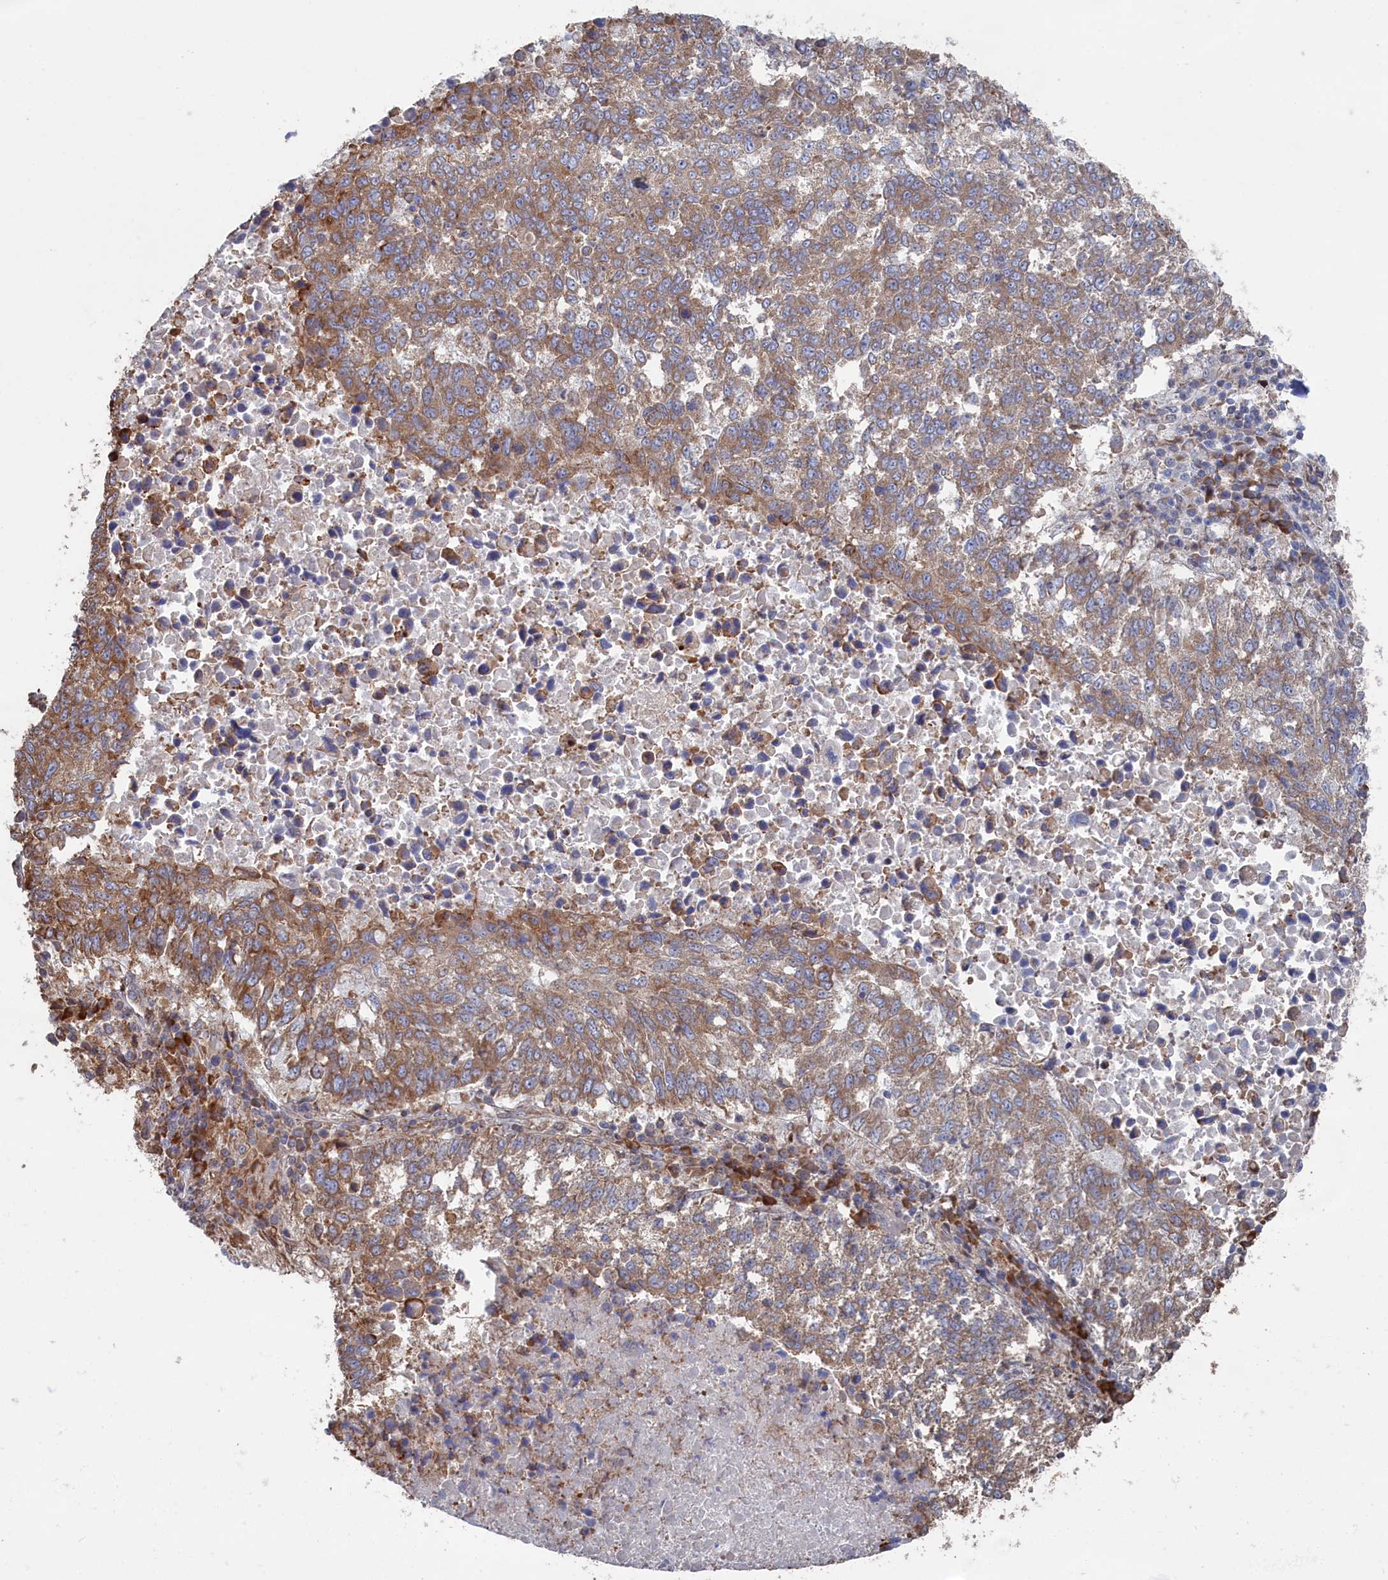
{"staining": {"intensity": "moderate", "quantity": "<25%", "location": "cytoplasmic/membranous"}, "tissue": "lung cancer", "cell_type": "Tumor cells", "image_type": "cancer", "snomed": [{"axis": "morphology", "description": "Squamous cell carcinoma, NOS"}, {"axis": "topography", "description": "Lung"}], "caption": "Immunohistochemical staining of human lung squamous cell carcinoma reveals moderate cytoplasmic/membranous protein staining in about <25% of tumor cells.", "gene": "BPIFB6", "patient": {"sex": "male", "age": 73}}